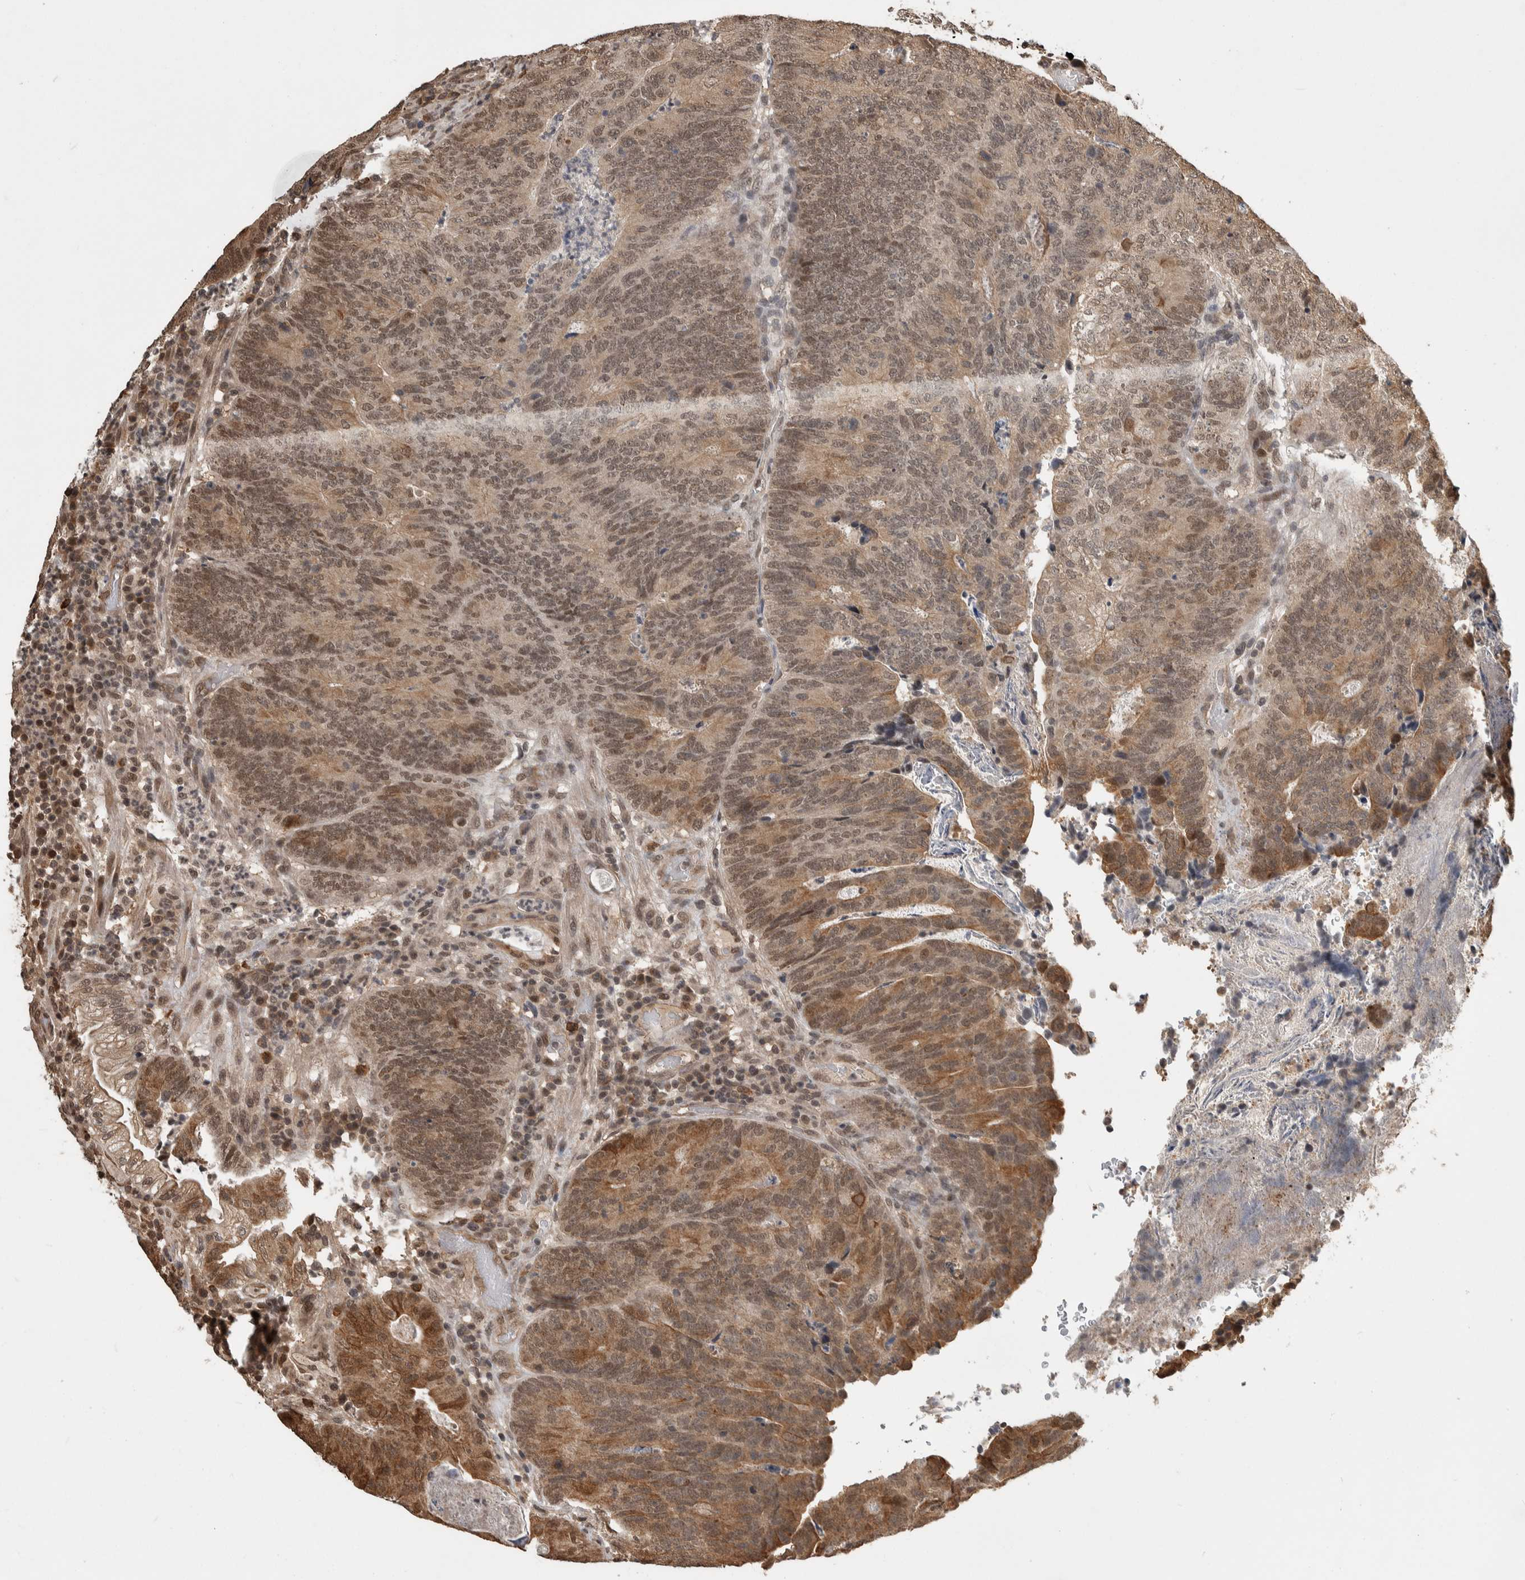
{"staining": {"intensity": "weak", "quantity": ">75%", "location": "cytoplasmic/membranous,nuclear"}, "tissue": "colorectal cancer", "cell_type": "Tumor cells", "image_type": "cancer", "snomed": [{"axis": "morphology", "description": "Adenocarcinoma, NOS"}, {"axis": "topography", "description": "Colon"}], "caption": "About >75% of tumor cells in human adenocarcinoma (colorectal) demonstrate weak cytoplasmic/membranous and nuclear protein positivity as visualized by brown immunohistochemical staining.", "gene": "ZNF592", "patient": {"sex": "female", "age": 67}}